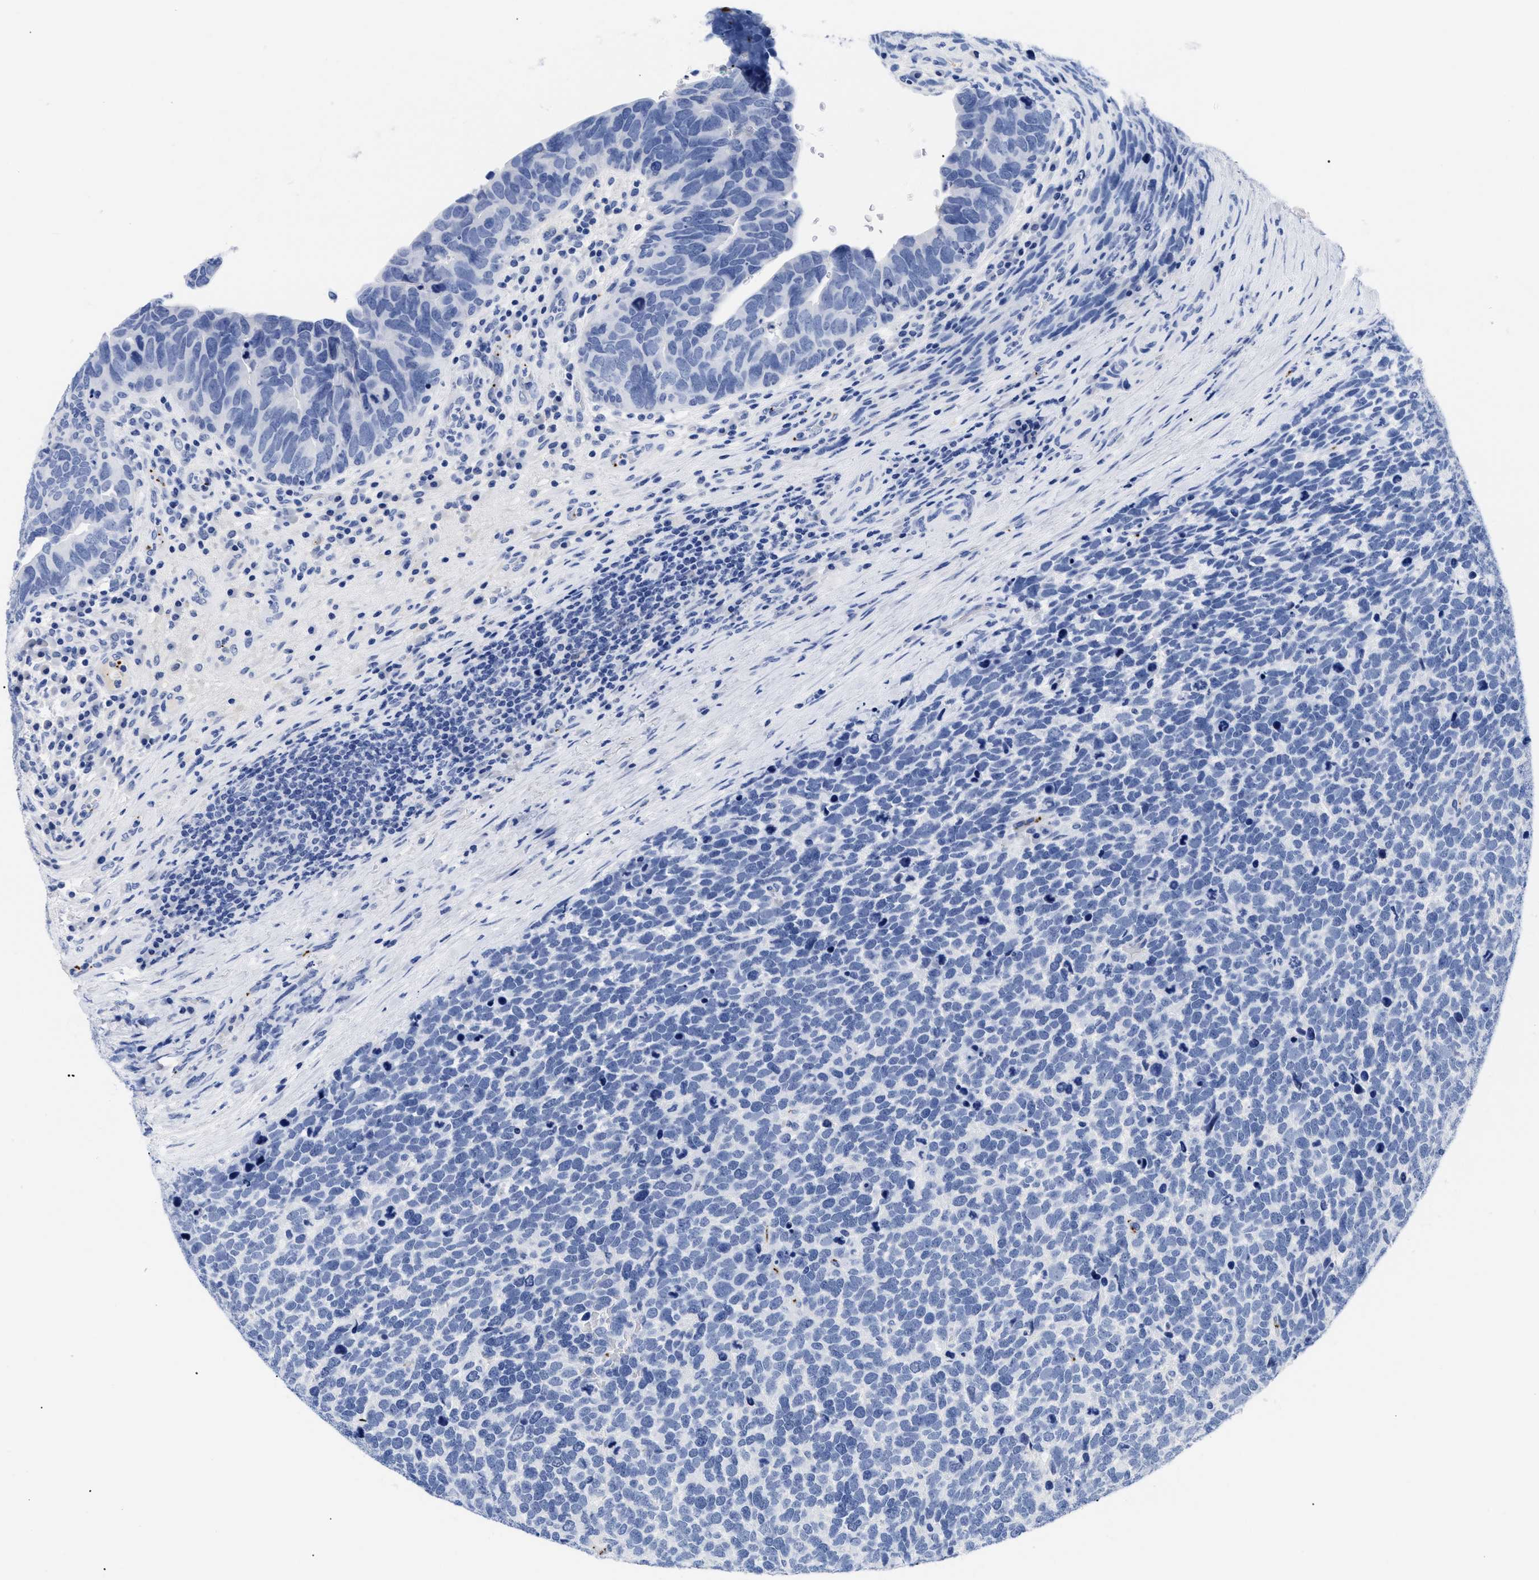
{"staining": {"intensity": "negative", "quantity": "none", "location": "none"}, "tissue": "urothelial cancer", "cell_type": "Tumor cells", "image_type": "cancer", "snomed": [{"axis": "morphology", "description": "Urothelial carcinoma, High grade"}, {"axis": "topography", "description": "Urinary bladder"}], "caption": "A high-resolution histopathology image shows IHC staining of urothelial cancer, which demonstrates no significant staining in tumor cells.", "gene": "TREML1", "patient": {"sex": "female", "age": 82}}